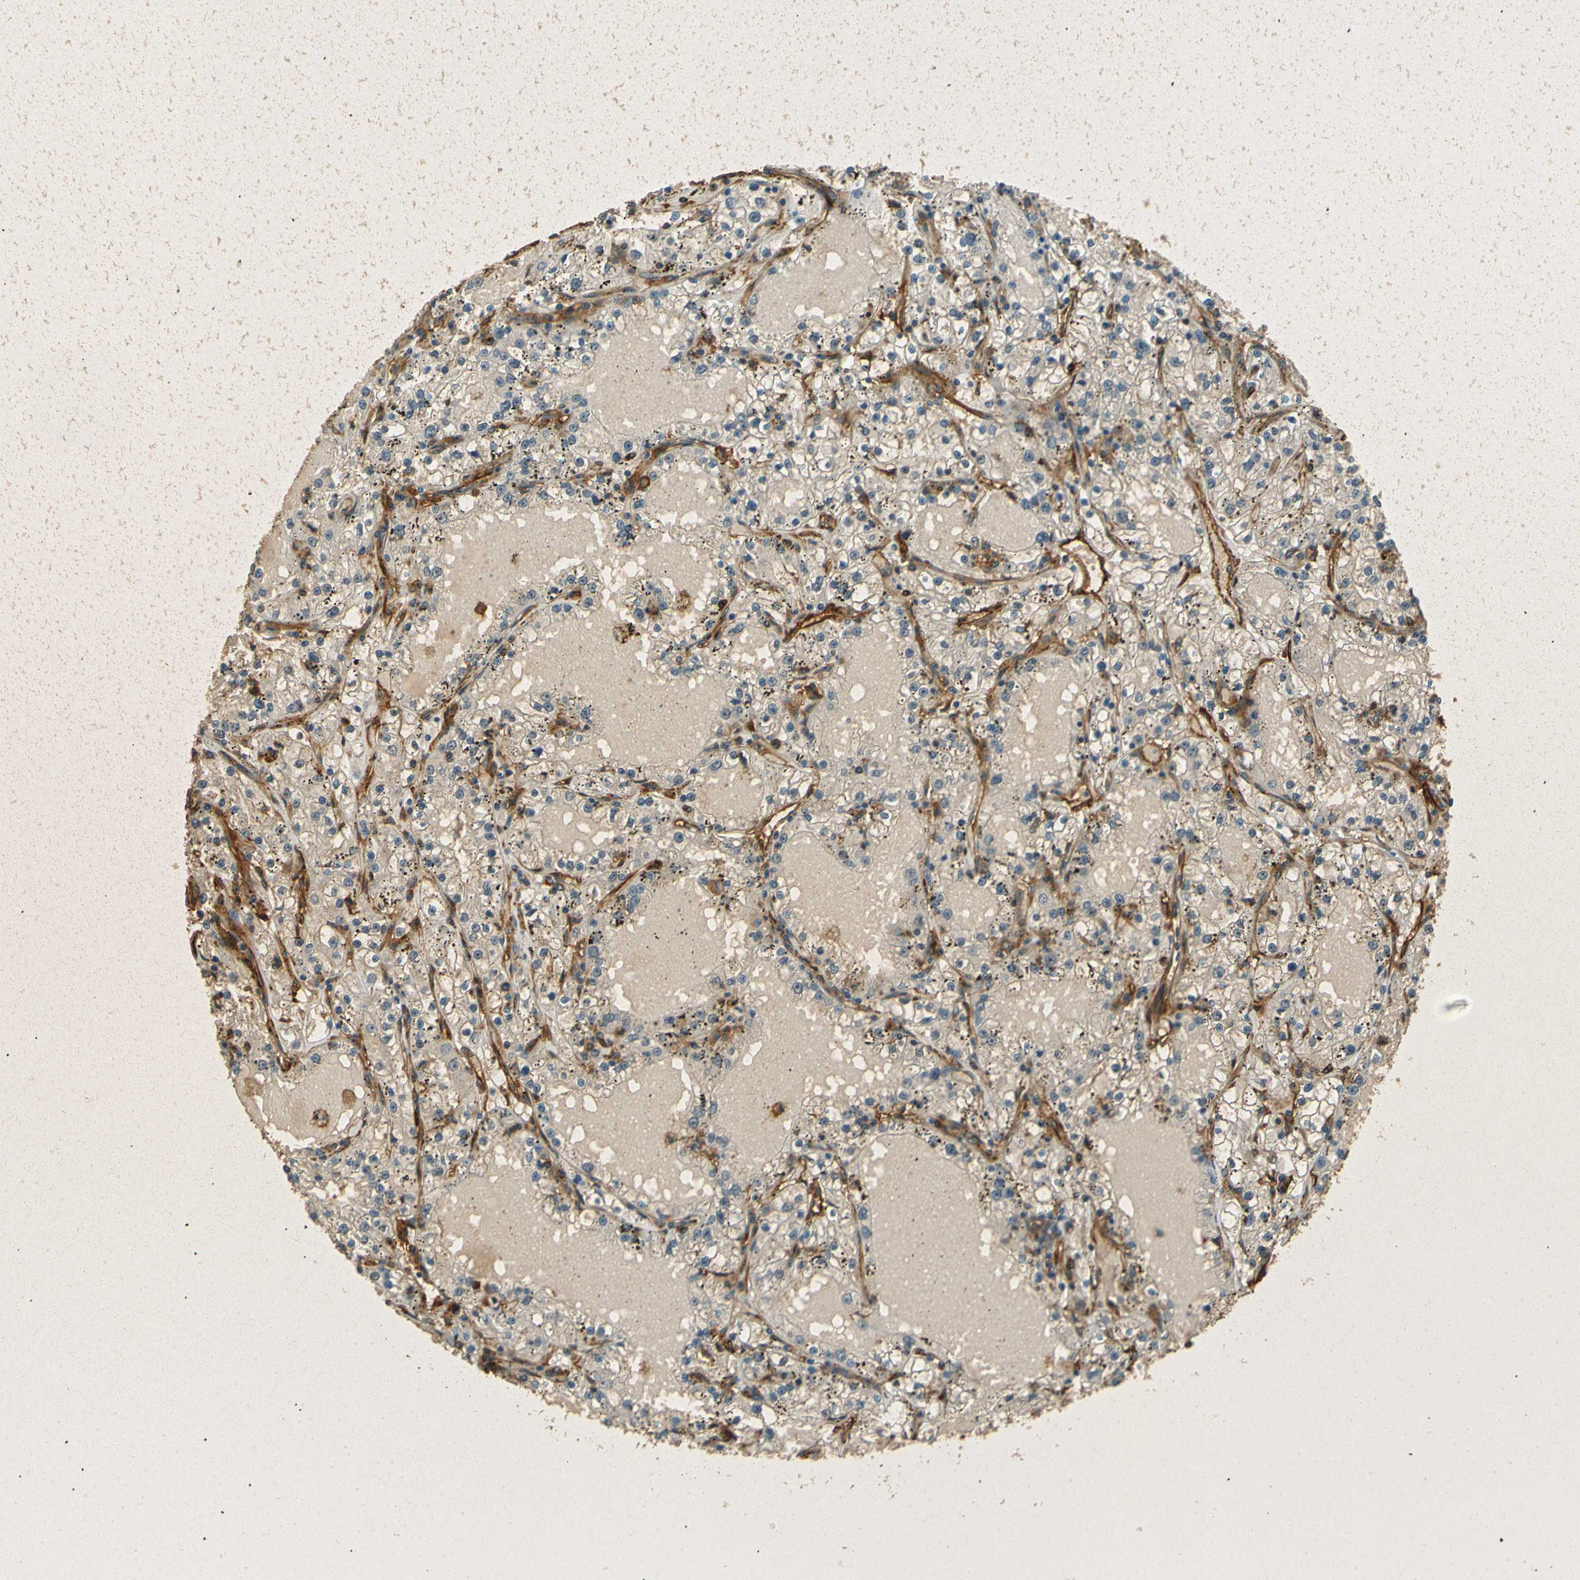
{"staining": {"intensity": "negative", "quantity": "none", "location": "none"}, "tissue": "renal cancer", "cell_type": "Tumor cells", "image_type": "cancer", "snomed": [{"axis": "morphology", "description": "Adenocarcinoma, NOS"}, {"axis": "topography", "description": "Kidney"}], "caption": "Immunohistochemistry (IHC) of renal cancer displays no positivity in tumor cells. (Brightfield microscopy of DAB (3,3'-diaminobenzidine) immunohistochemistry at high magnification).", "gene": "ENTPD1", "patient": {"sex": "male", "age": 56}}